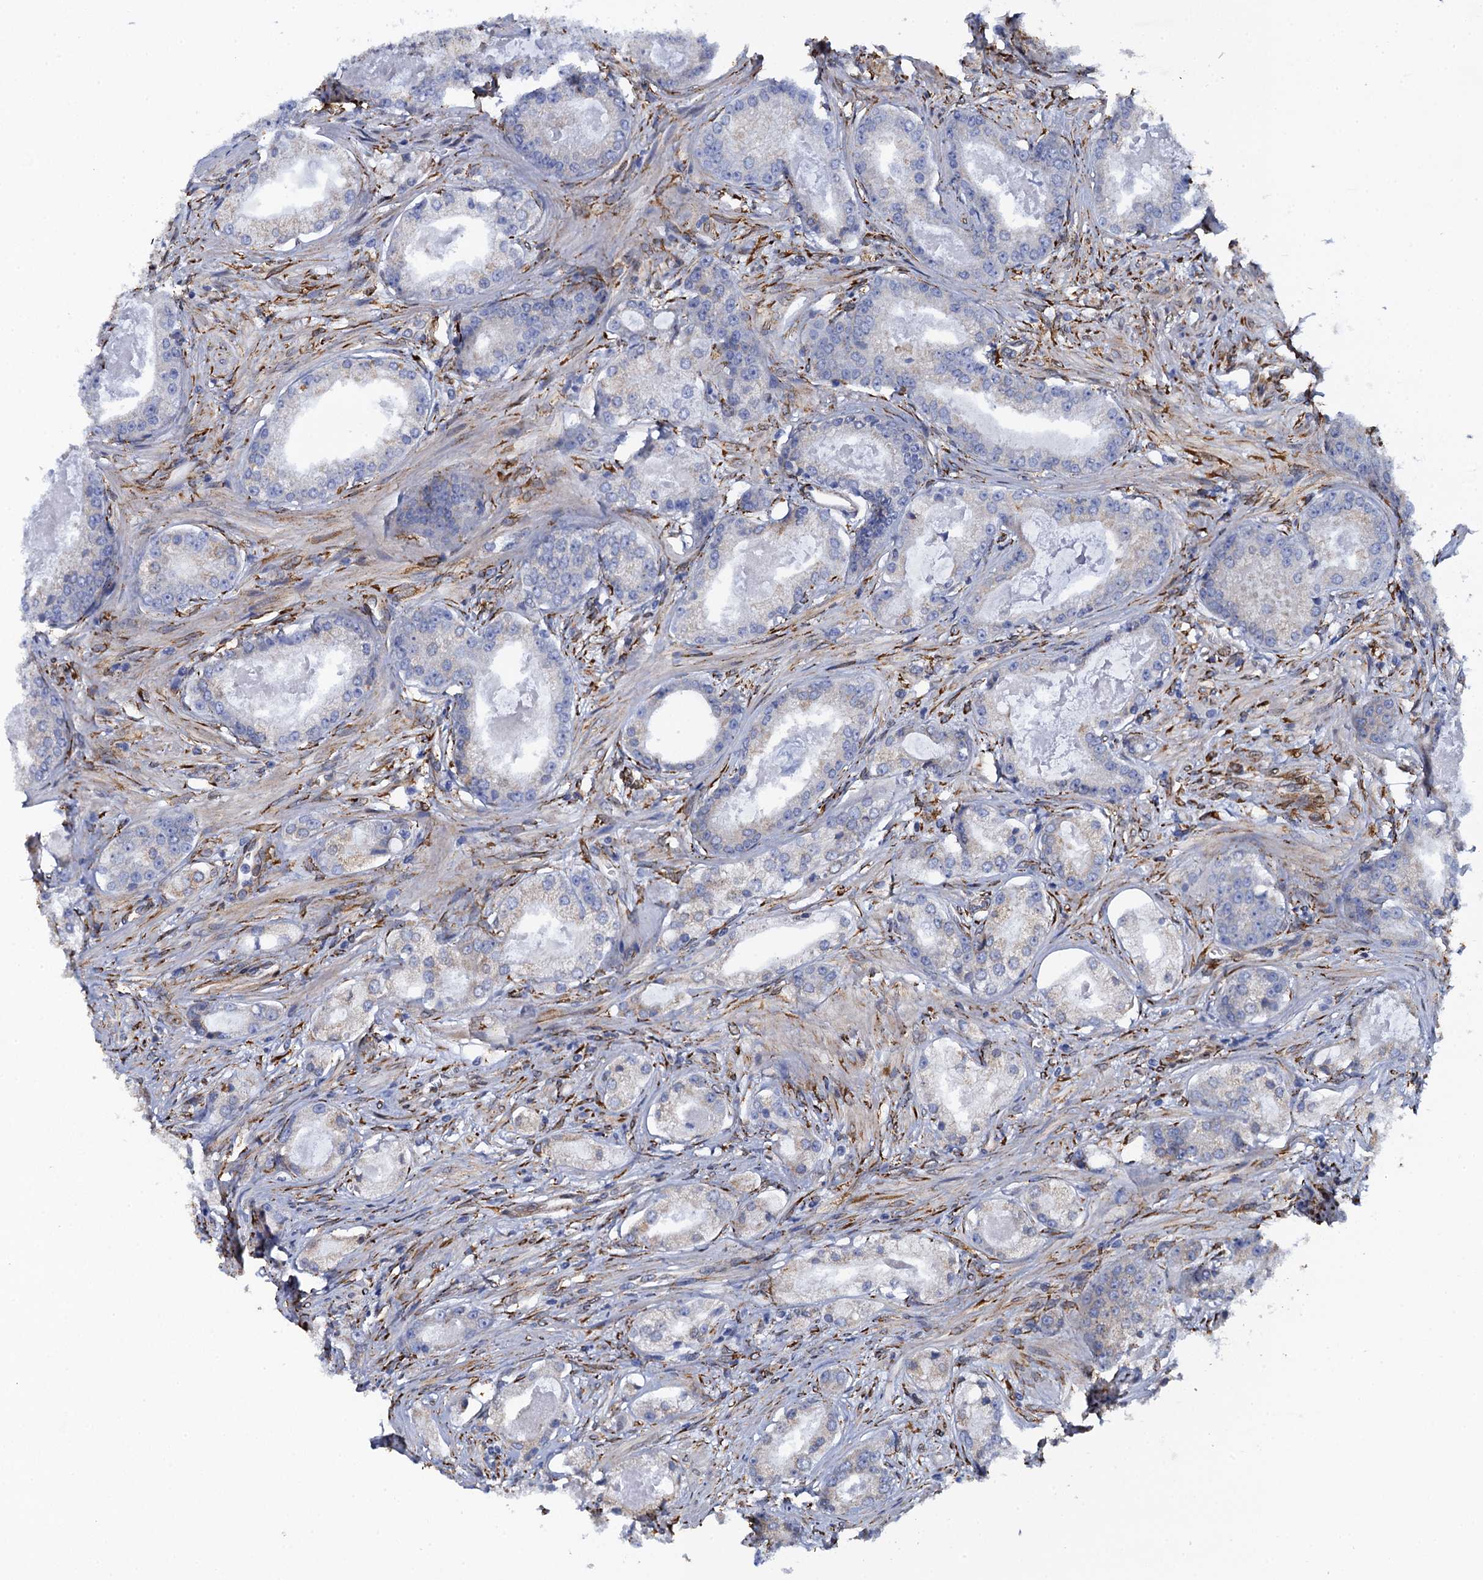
{"staining": {"intensity": "negative", "quantity": "none", "location": "none"}, "tissue": "prostate cancer", "cell_type": "Tumor cells", "image_type": "cancer", "snomed": [{"axis": "morphology", "description": "Adenocarcinoma, Low grade"}, {"axis": "topography", "description": "Prostate"}], "caption": "Protein analysis of adenocarcinoma (low-grade) (prostate) demonstrates no significant staining in tumor cells.", "gene": "POGLUT3", "patient": {"sex": "male", "age": 68}}